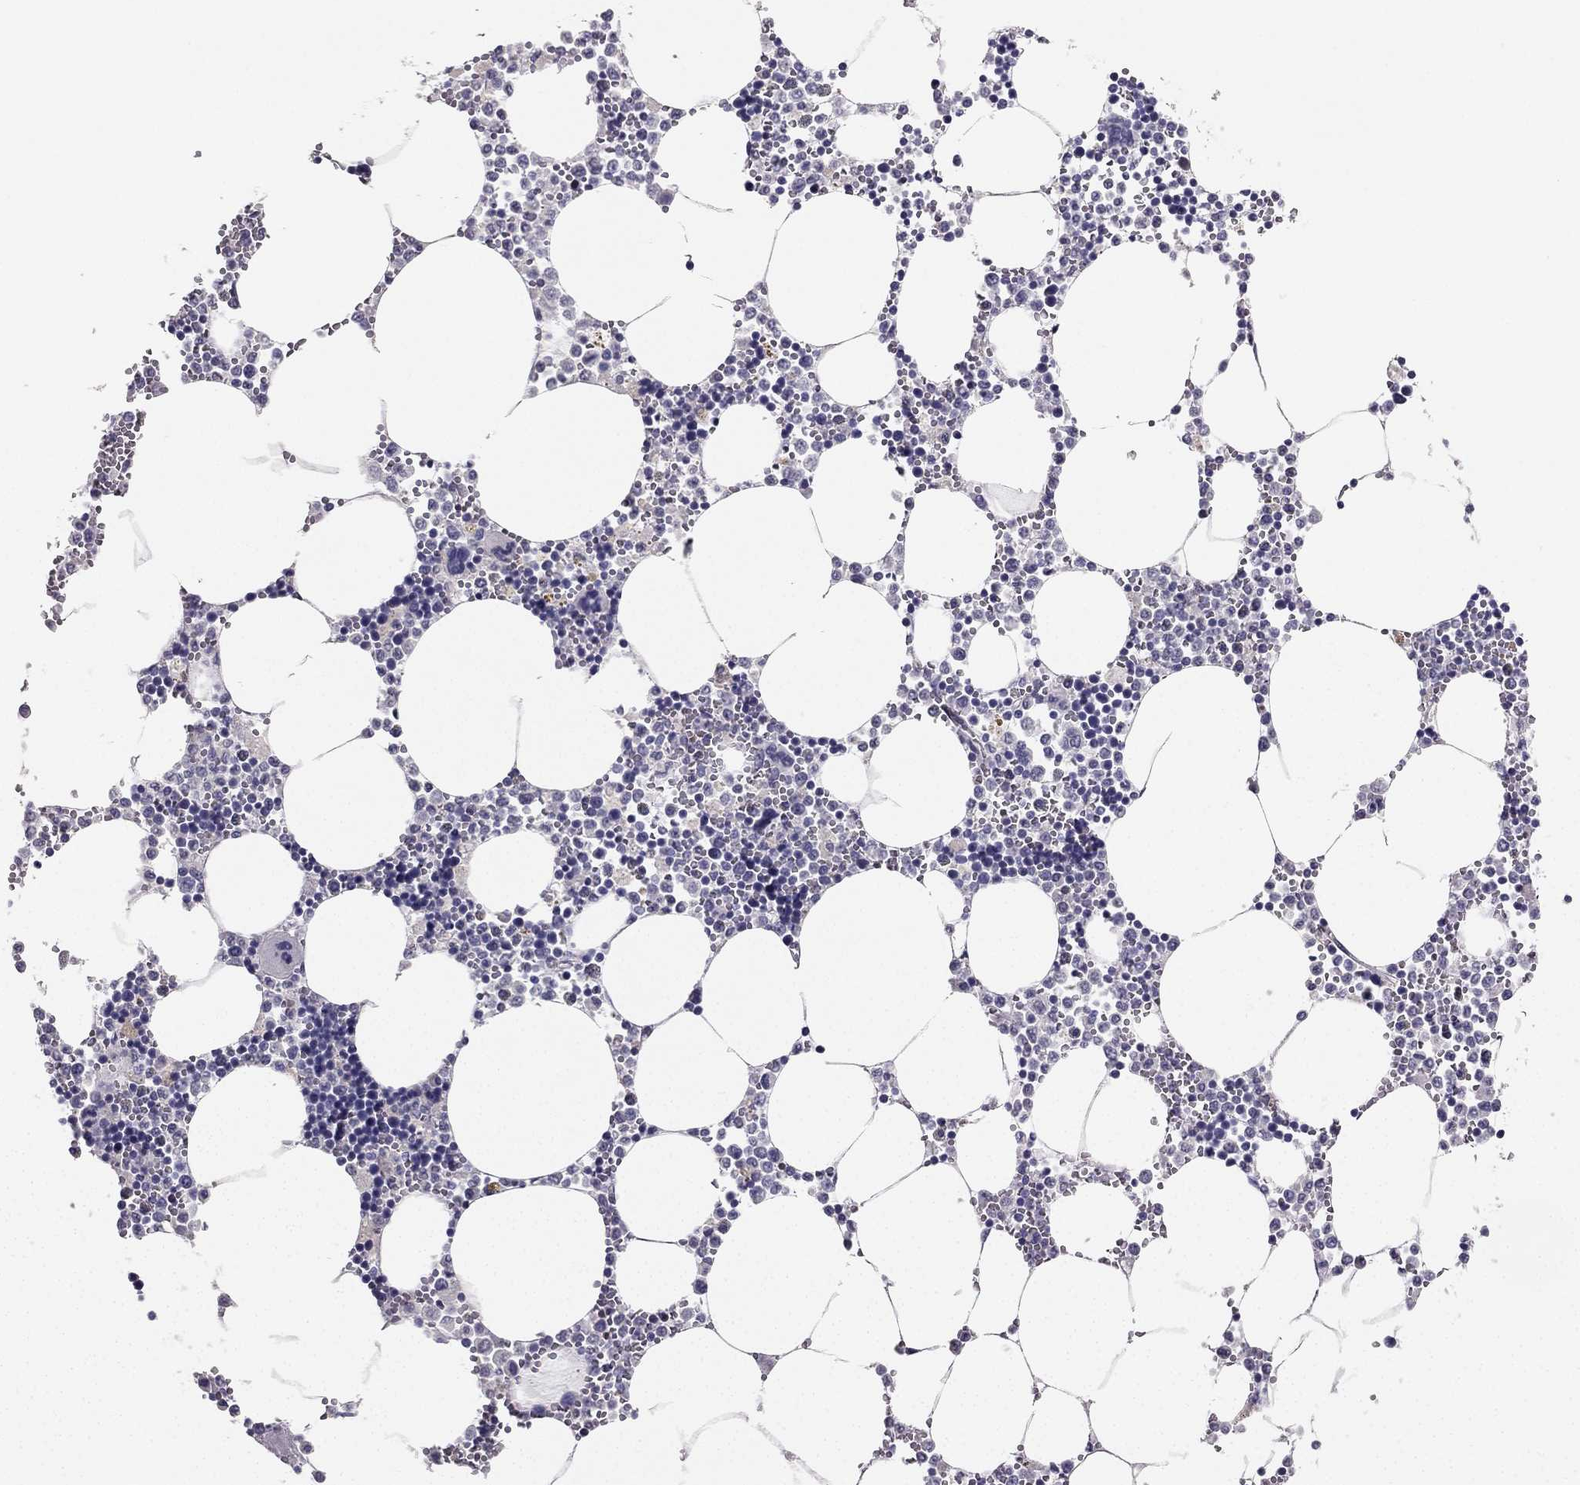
{"staining": {"intensity": "negative", "quantity": "none", "location": "none"}, "tissue": "bone marrow", "cell_type": "Hematopoietic cells", "image_type": "normal", "snomed": [{"axis": "morphology", "description": "Normal tissue, NOS"}, {"axis": "topography", "description": "Bone marrow"}], "caption": "Histopathology image shows no significant protein staining in hematopoietic cells of benign bone marrow.", "gene": "CALB2", "patient": {"sex": "male", "age": 54}}